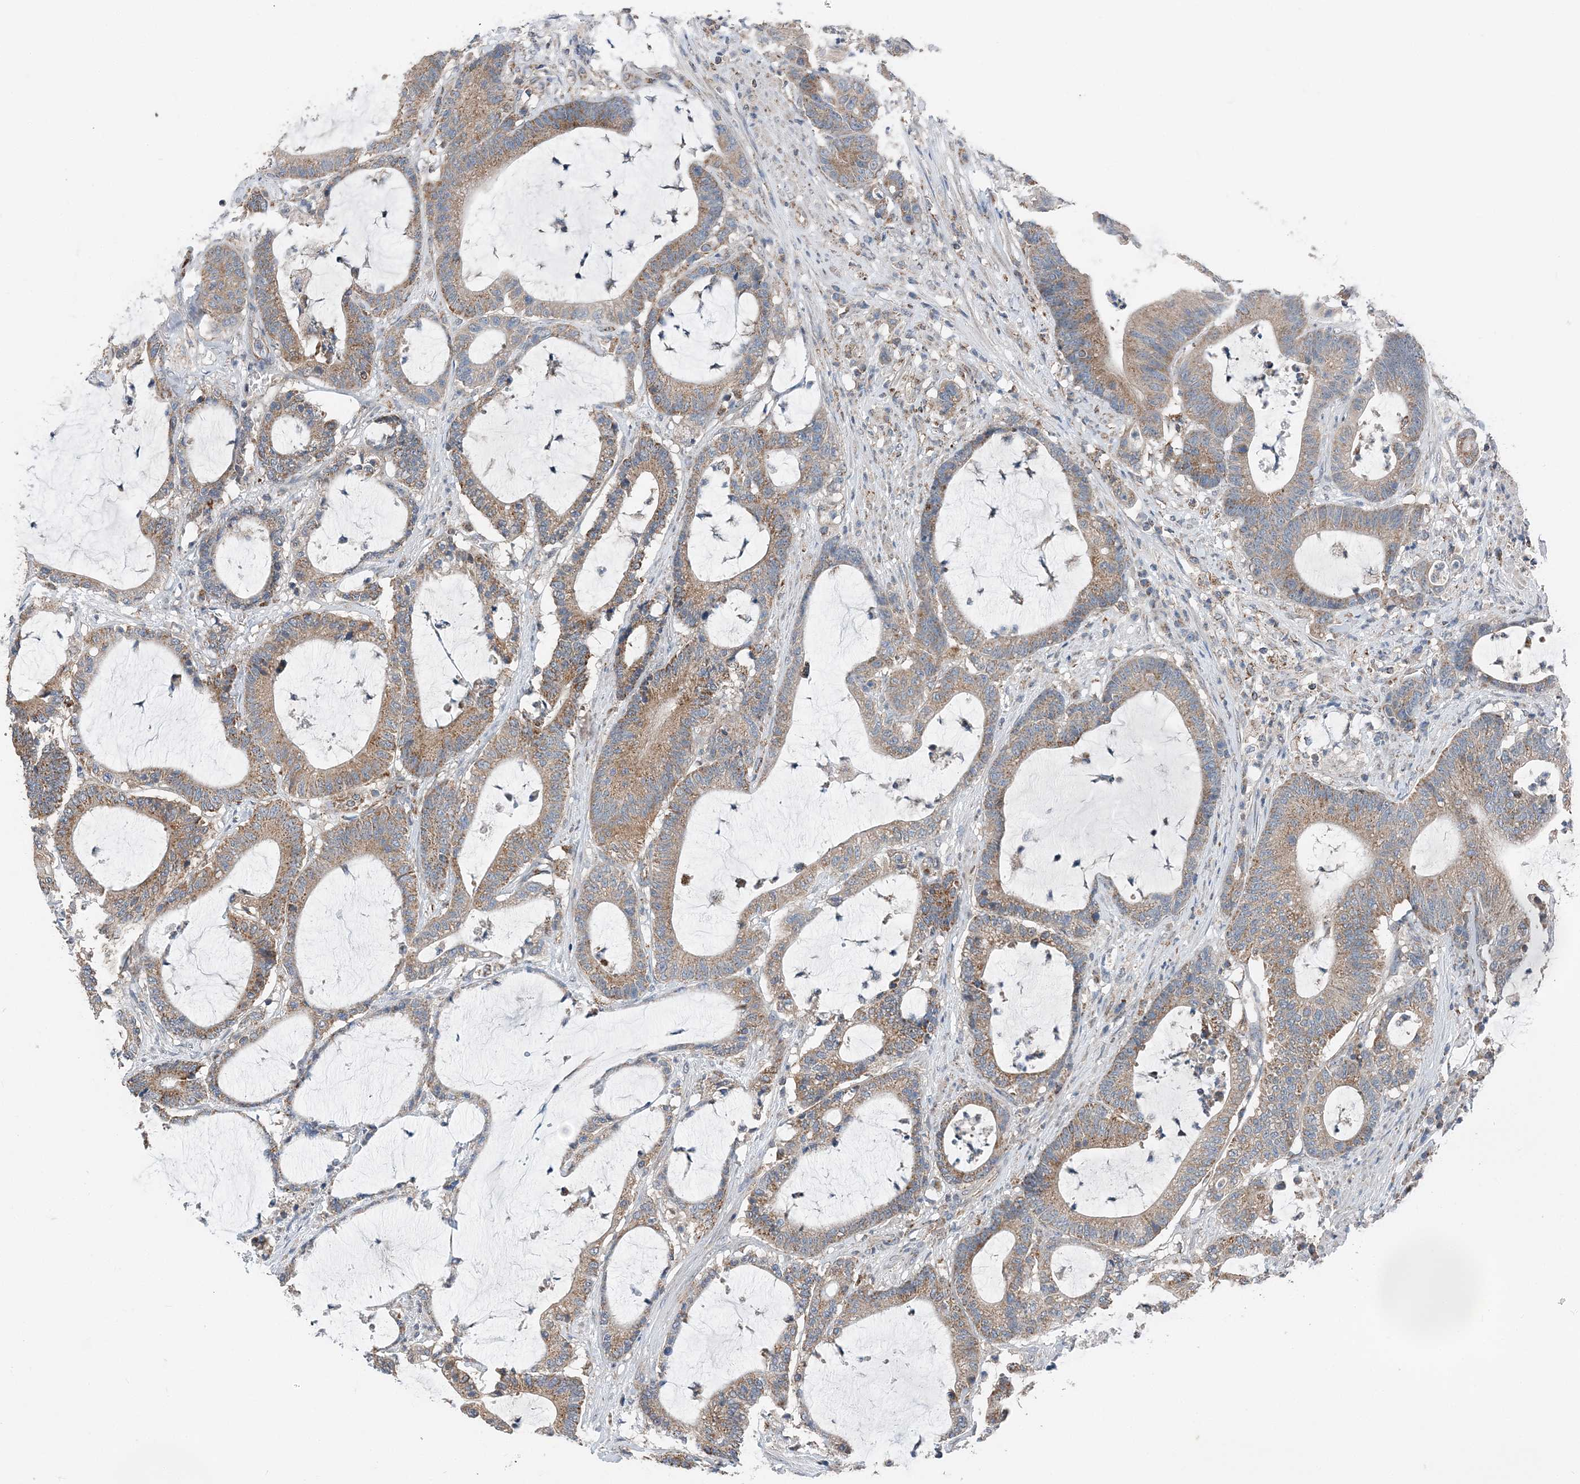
{"staining": {"intensity": "moderate", "quantity": ">75%", "location": "cytoplasmic/membranous"}, "tissue": "colorectal cancer", "cell_type": "Tumor cells", "image_type": "cancer", "snomed": [{"axis": "morphology", "description": "Adenocarcinoma, NOS"}, {"axis": "topography", "description": "Colon"}], "caption": "Human colorectal adenocarcinoma stained for a protein (brown) displays moderate cytoplasmic/membranous positive positivity in approximately >75% of tumor cells.", "gene": "SPRY2", "patient": {"sex": "female", "age": 84}}